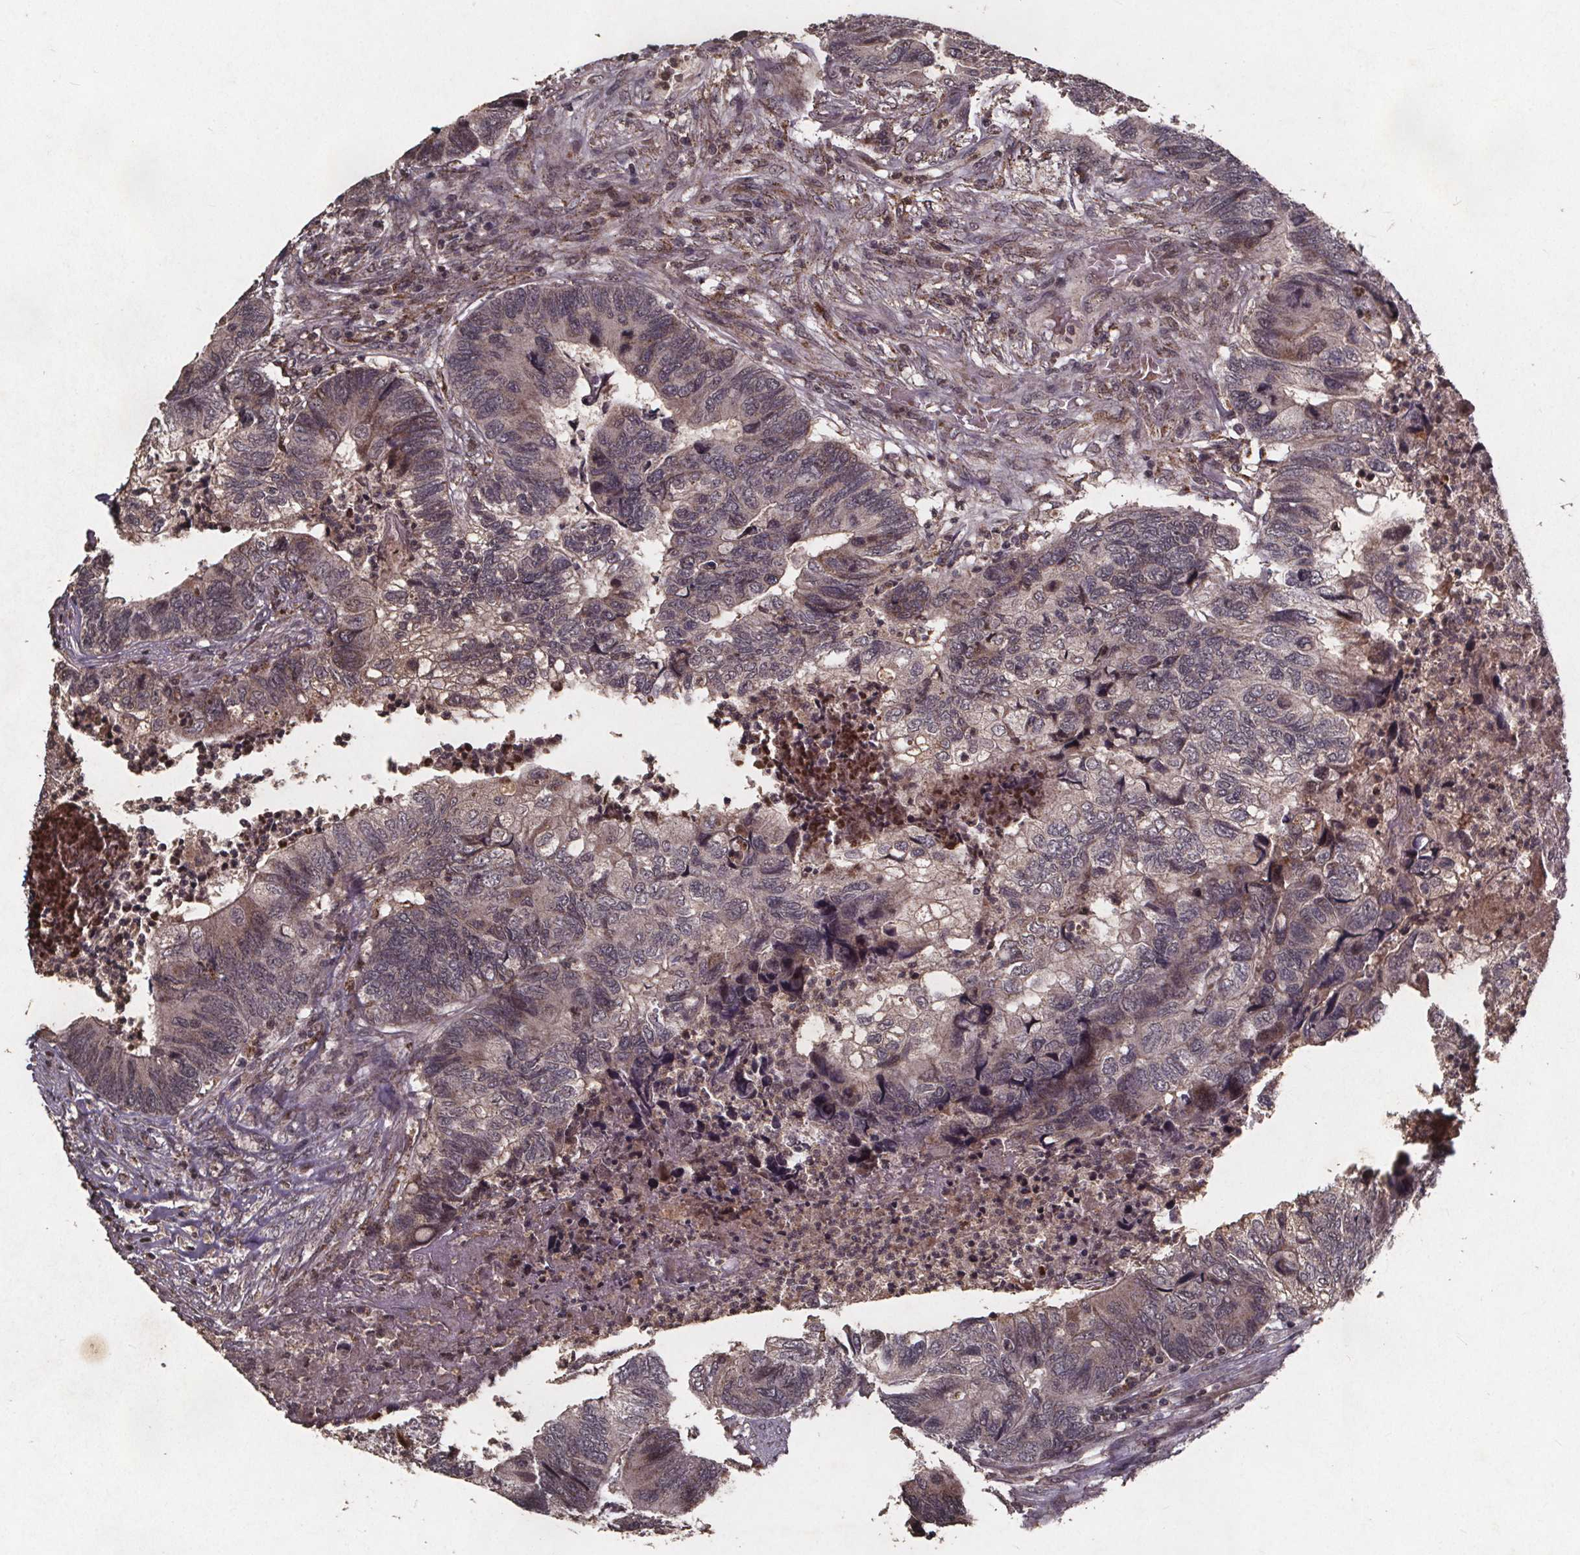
{"staining": {"intensity": "weak", "quantity": "<25%", "location": "cytoplasmic/membranous"}, "tissue": "colorectal cancer", "cell_type": "Tumor cells", "image_type": "cancer", "snomed": [{"axis": "morphology", "description": "Adenocarcinoma, NOS"}, {"axis": "topography", "description": "Colon"}], "caption": "Human colorectal cancer (adenocarcinoma) stained for a protein using immunohistochemistry exhibits no expression in tumor cells.", "gene": "GPX3", "patient": {"sex": "female", "age": 67}}